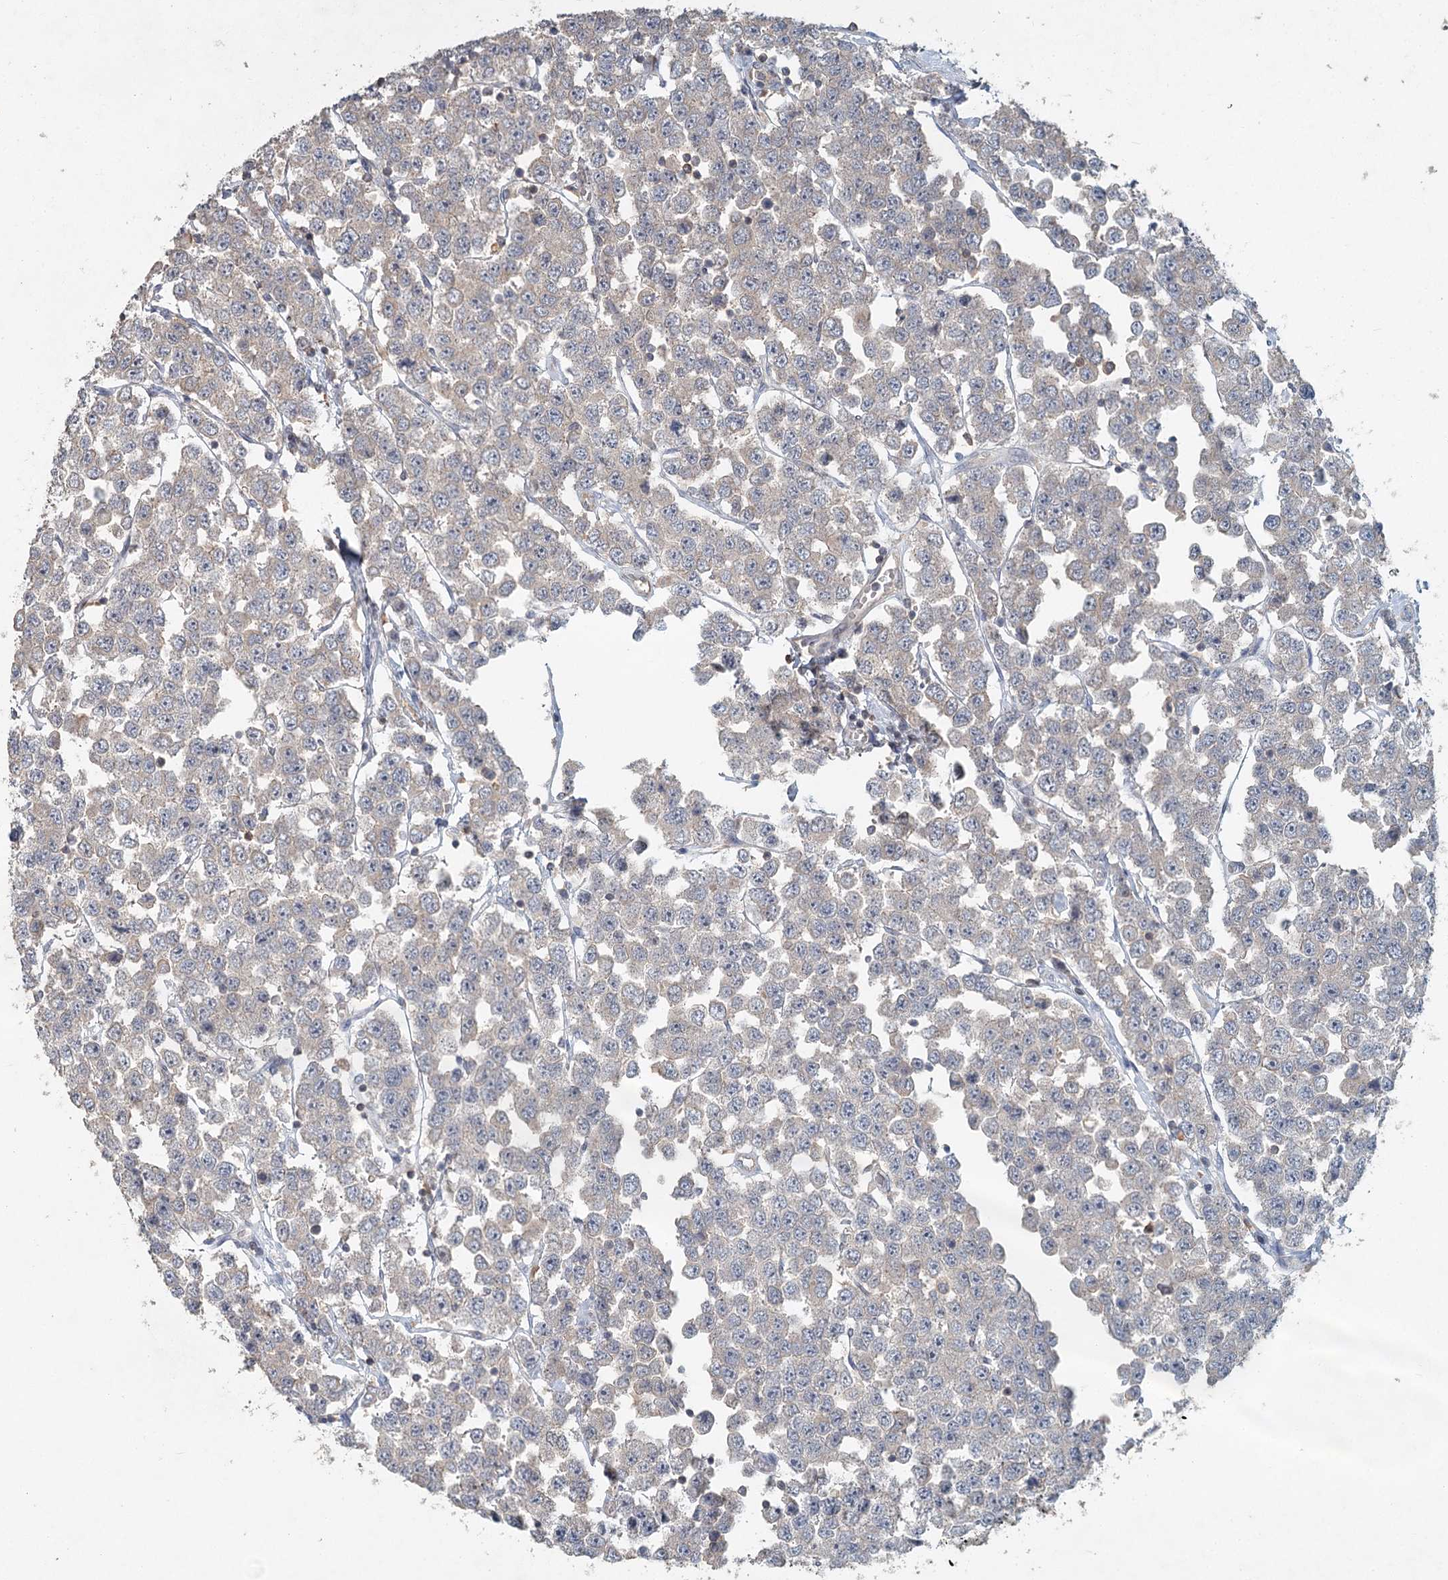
{"staining": {"intensity": "negative", "quantity": "none", "location": "none"}, "tissue": "testis cancer", "cell_type": "Tumor cells", "image_type": "cancer", "snomed": [{"axis": "morphology", "description": "Seminoma, NOS"}, {"axis": "topography", "description": "Testis"}], "caption": "High magnification brightfield microscopy of testis cancer stained with DAB (3,3'-diaminobenzidine) (brown) and counterstained with hematoxylin (blue): tumor cells show no significant expression. (IHC, brightfield microscopy, high magnification).", "gene": "ADK", "patient": {"sex": "male", "age": 28}}